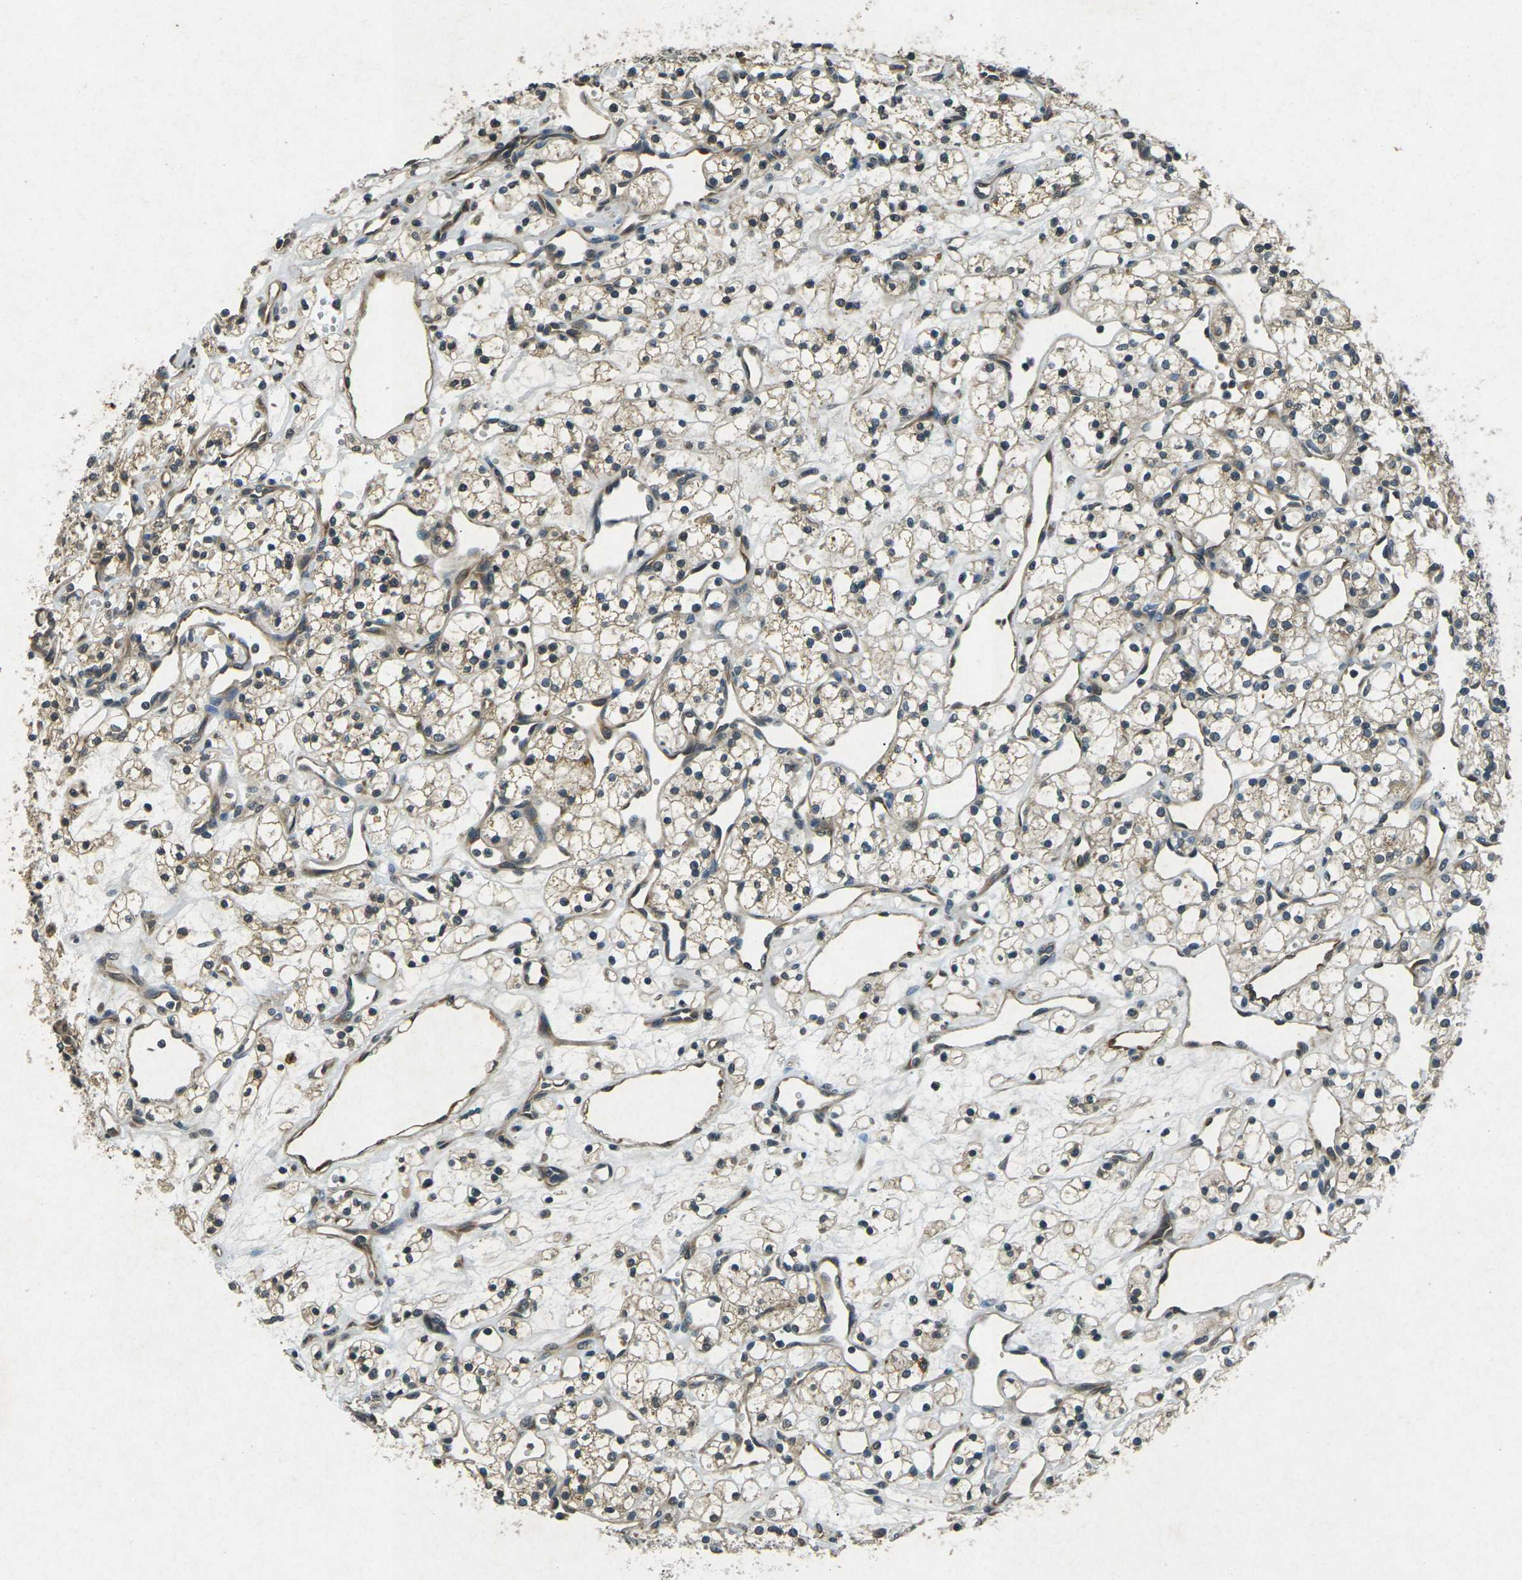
{"staining": {"intensity": "weak", "quantity": ">75%", "location": "cytoplasmic/membranous"}, "tissue": "renal cancer", "cell_type": "Tumor cells", "image_type": "cancer", "snomed": [{"axis": "morphology", "description": "Adenocarcinoma, NOS"}, {"axis": "topography", "description": "Kidney"}], "caption": "High-power microscopy captured an immunohistochemistry (IHC) micrograph of adenocarcinoma (renal), revealing weak cytoplasmic/membranous positivity in approximately >75% of tumor cells.", "gene": "PDE2A", "patient": {"sex": "female", "age": 60}}